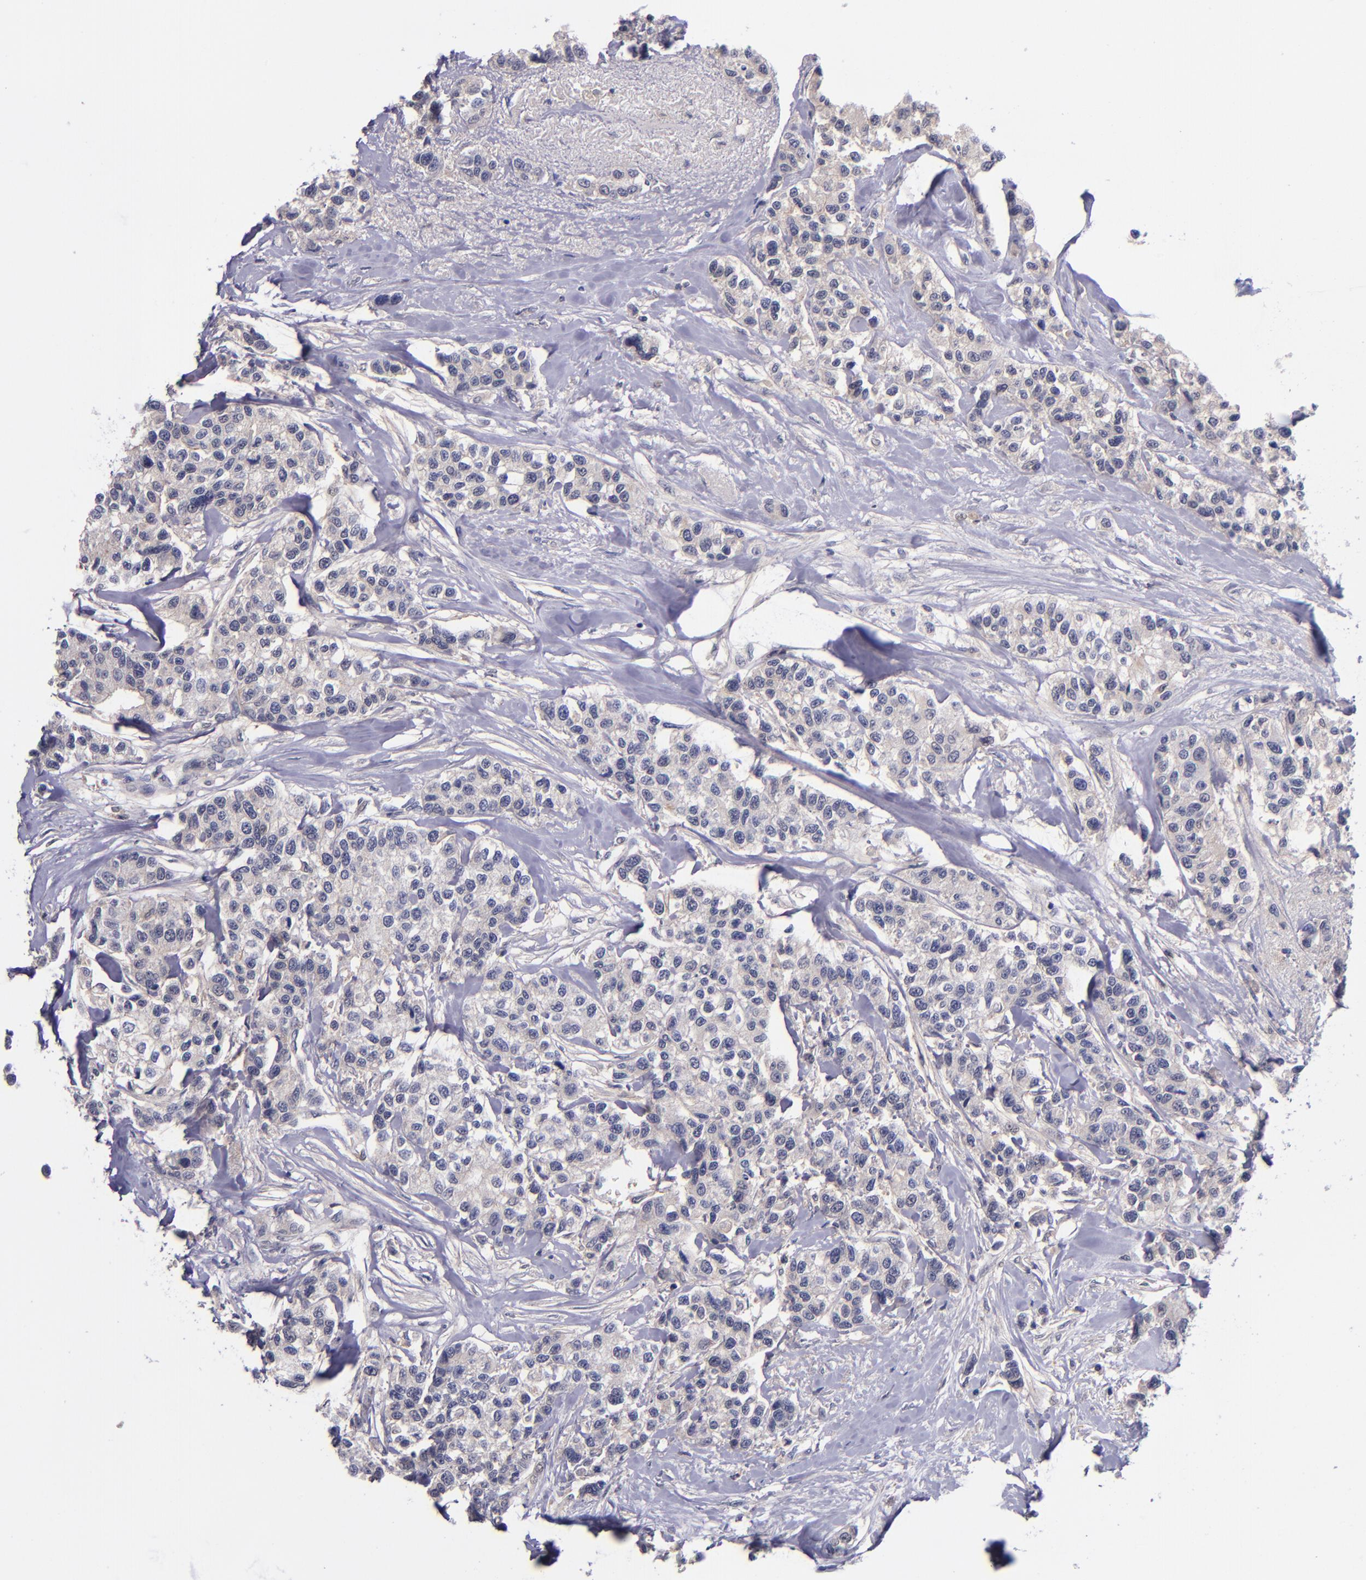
{"staining": {"intensity": "weak", "quantity": ">75%", "location": "cytoplasmic/membranous"}, "tissue": "breast cancer", "cell_type": "Tumor cells", "image_type": "cancer", "snomed": [{"axis": "morphology", "description": "Duct carcinoma"}, {"axis": "topography", "description": "Breast"}], "caption": "Immunohistochemistry (IHC) staining of invasive ductal carcinoma (breast), which demonstrates low levels of weak cytoplasmic/membranous expression in about >75% of tumor cells indicating weak cytoplasmic/membranous protein positivity. The staining was performed using DAB (brown) for protein detection and nuclei were counterstained in hematoxylin (blue).", "gene": "RBP4", "patient": {"sex": "female", "age": 51}}